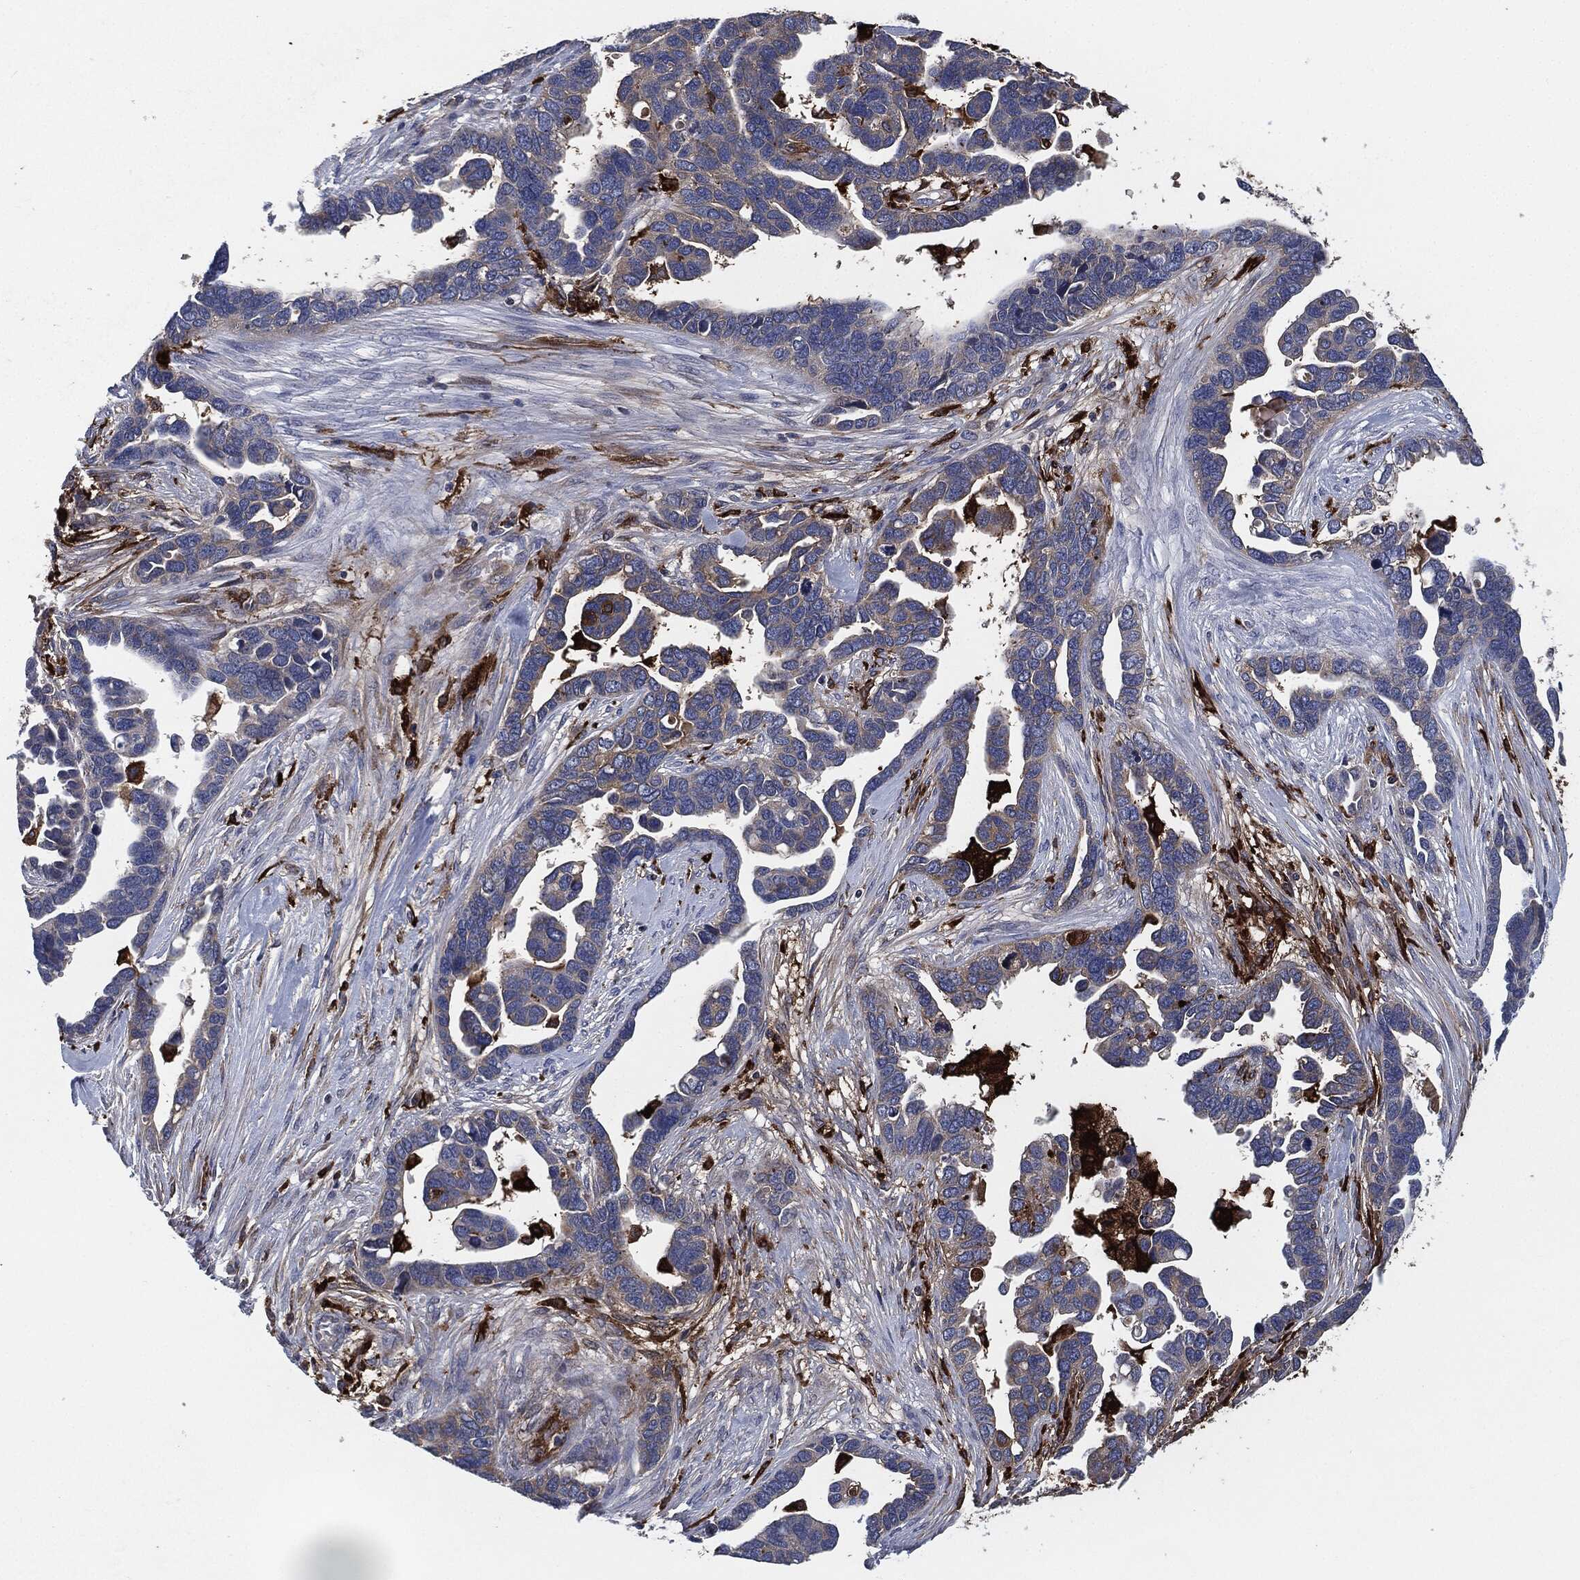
{"staining": {"intensity": "weak", "quantity": "<25%", "location": "cytoplasmic/membranous"}, "tissue": "ovarian cancer", "cell_type": "Tumor cells", "image_type": "cancer", "snomed": [{"axis": "morphology", "description": "Cystadenocarcinoma, serous, NOS"}, {"axis": "topography", "description": "Ovary"}], "caption": "The photomicrograph displays no significant positivity in tumor cells of ovarian cancer (serous cystadenocarcinoma). The staining was performed using DAB (3,3'-diaminobenzidine) to visualize the protein expression in brown, while the nuclei were stained in blue with hematoxylin (Magnification: 20x).", "gene": "TMEM11", "patient": {"sex": "female", "age": 54}}